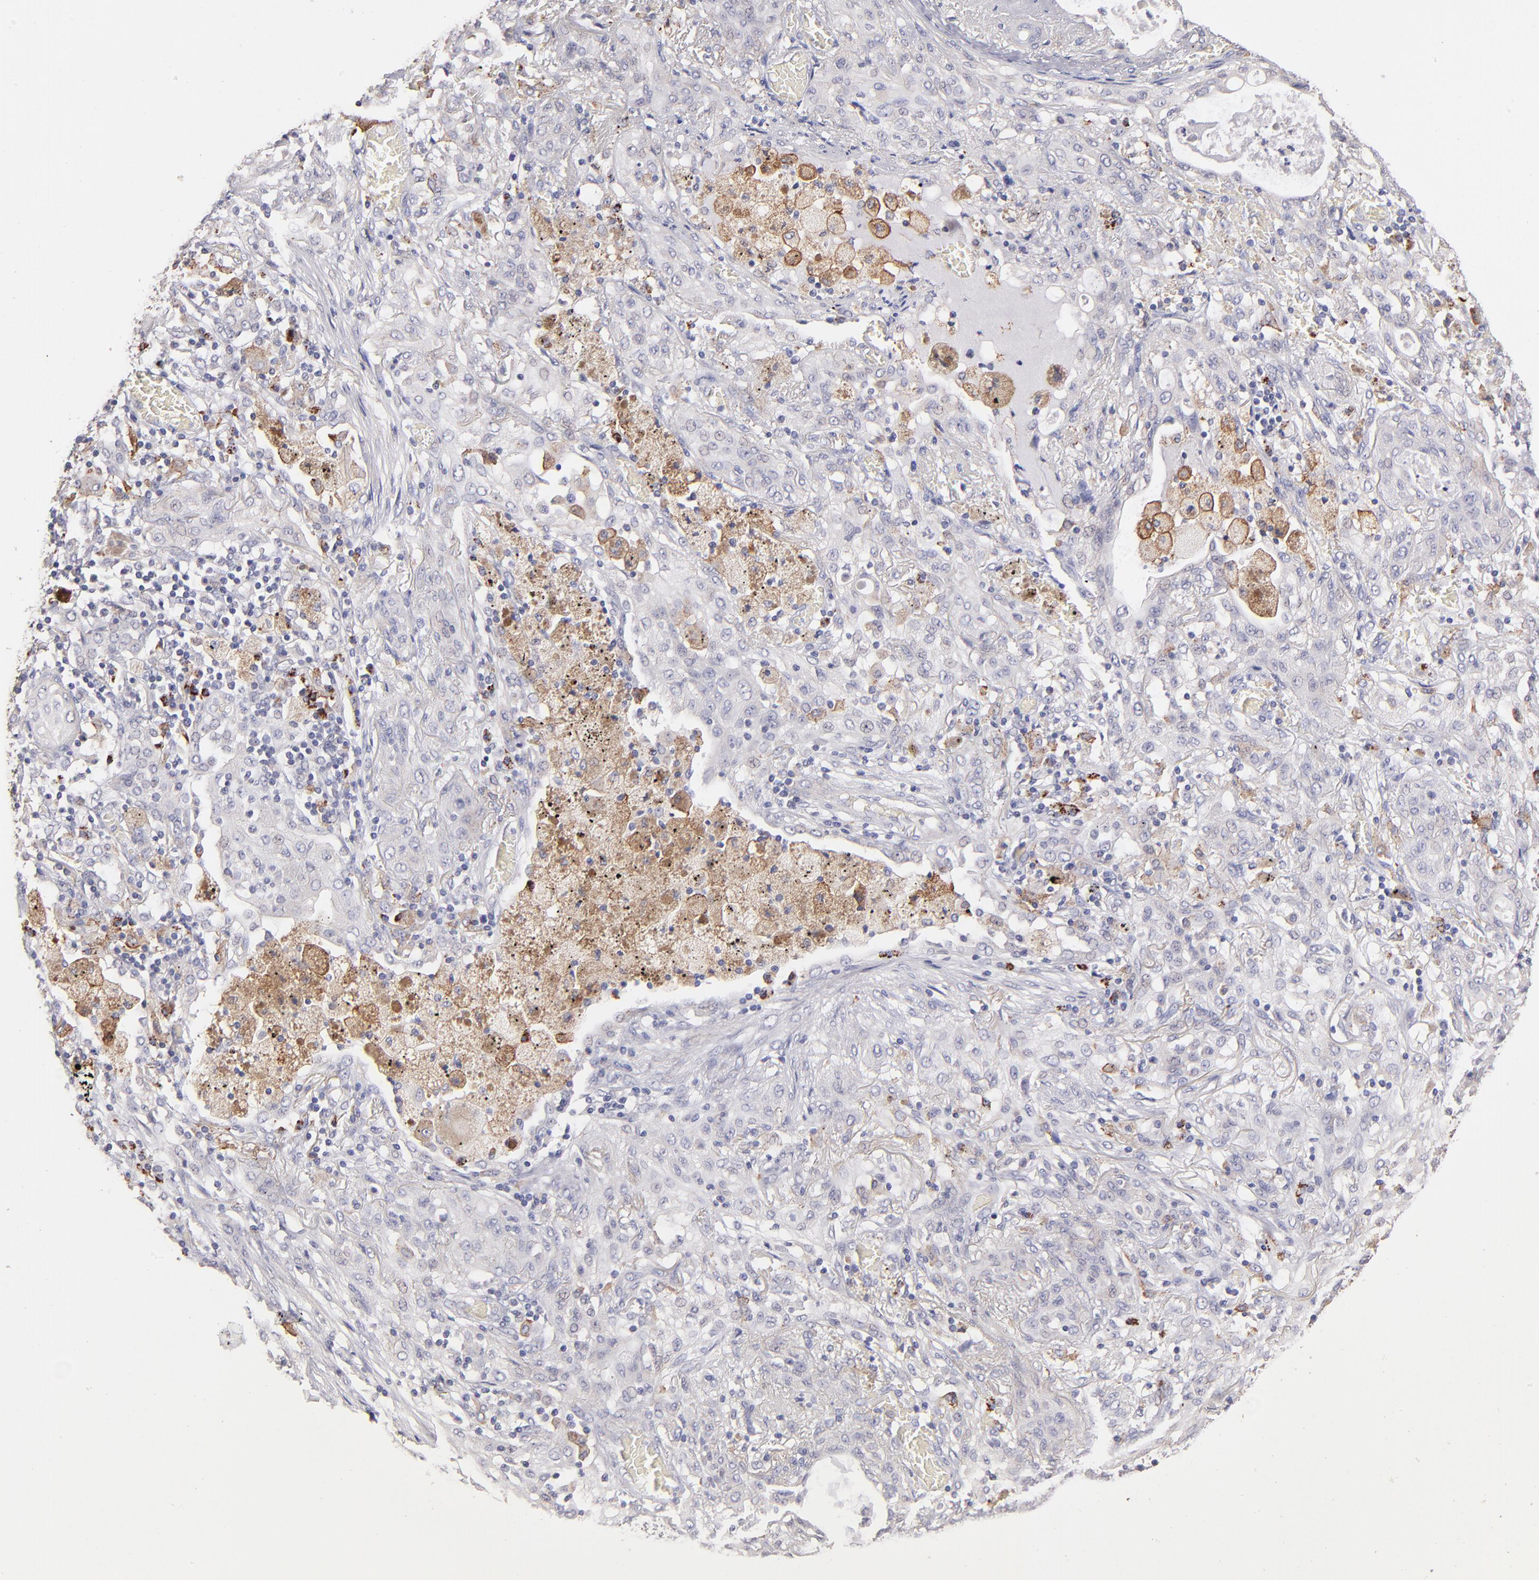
{"staining": {"intensity": "negative", "quantity": "none", "location": "none"}, "tissue": "lung cancer", "cell_type": "Tumor cells", "image_type": "cancer", "snomed": [{"axis": "morphology", "description": "Squamous cell carcinoma, NOS"}, {"axis": "topography", "description": "Lung"}], "caption": "An immunohistochemistry (IHC) micrograph of squamous cell carcinoma (lung) is shown. There is no staining in tumor cells of squamous cell carcinoma (lung).", "gene": "GLDC", "patient": {"sex": "female", "age": 47}}